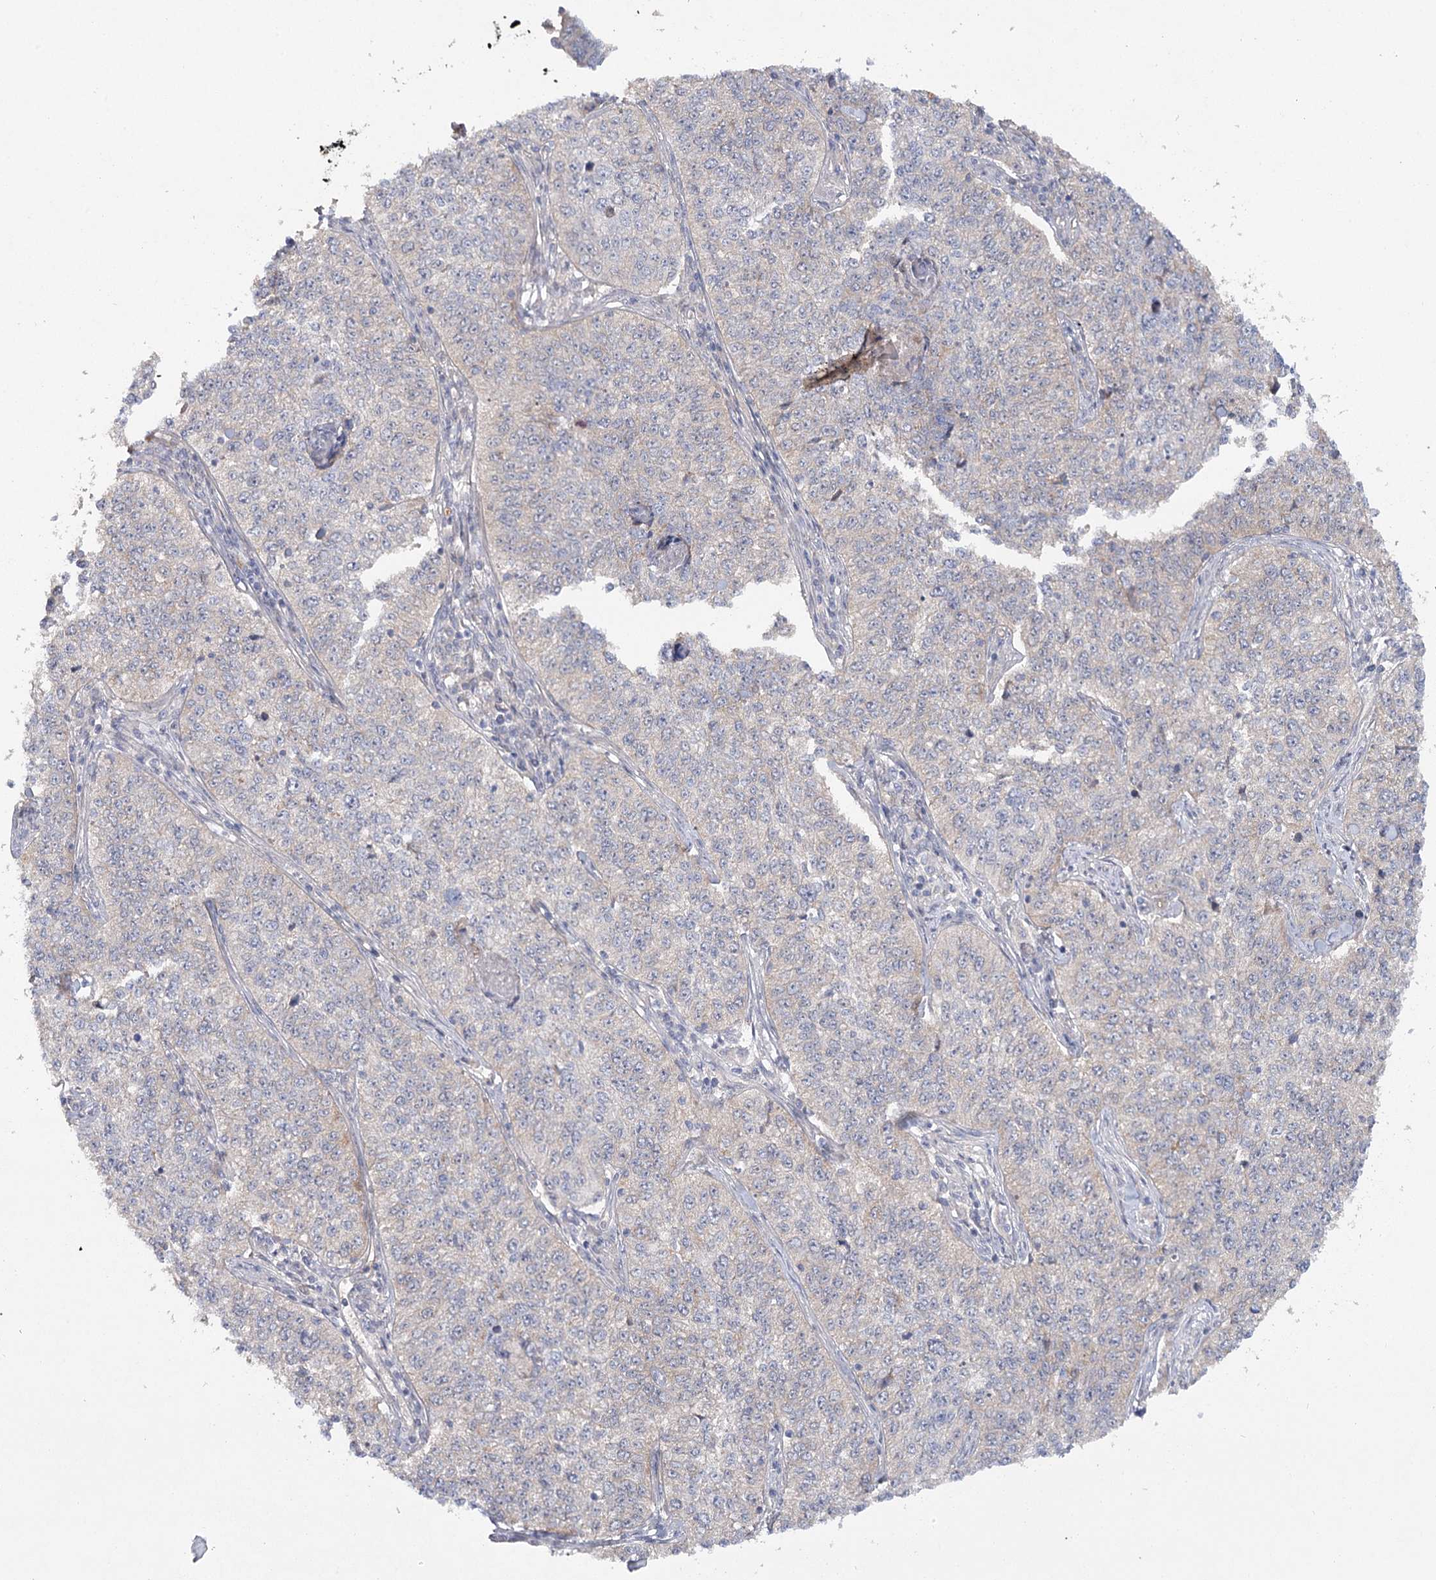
{"staining": {"intensity": "negative", "quantity": "none", "location": "none"}, "tissue": "cervical cancer", "cell_type": "Tumor cells", "image_type": "cancer", "snomed": [{"axis": "morphology", "description": "Squamous cell carcinoma, NOS"}, {"axis": "topography", "description": "Cervix"}], "caption": "Immunohistochemistry of cervical squamous cell carcinoma reveals no positivity in tumor cells.", "gene": "MAP3K13", "patient": {"sex": "female", "age": 35}}